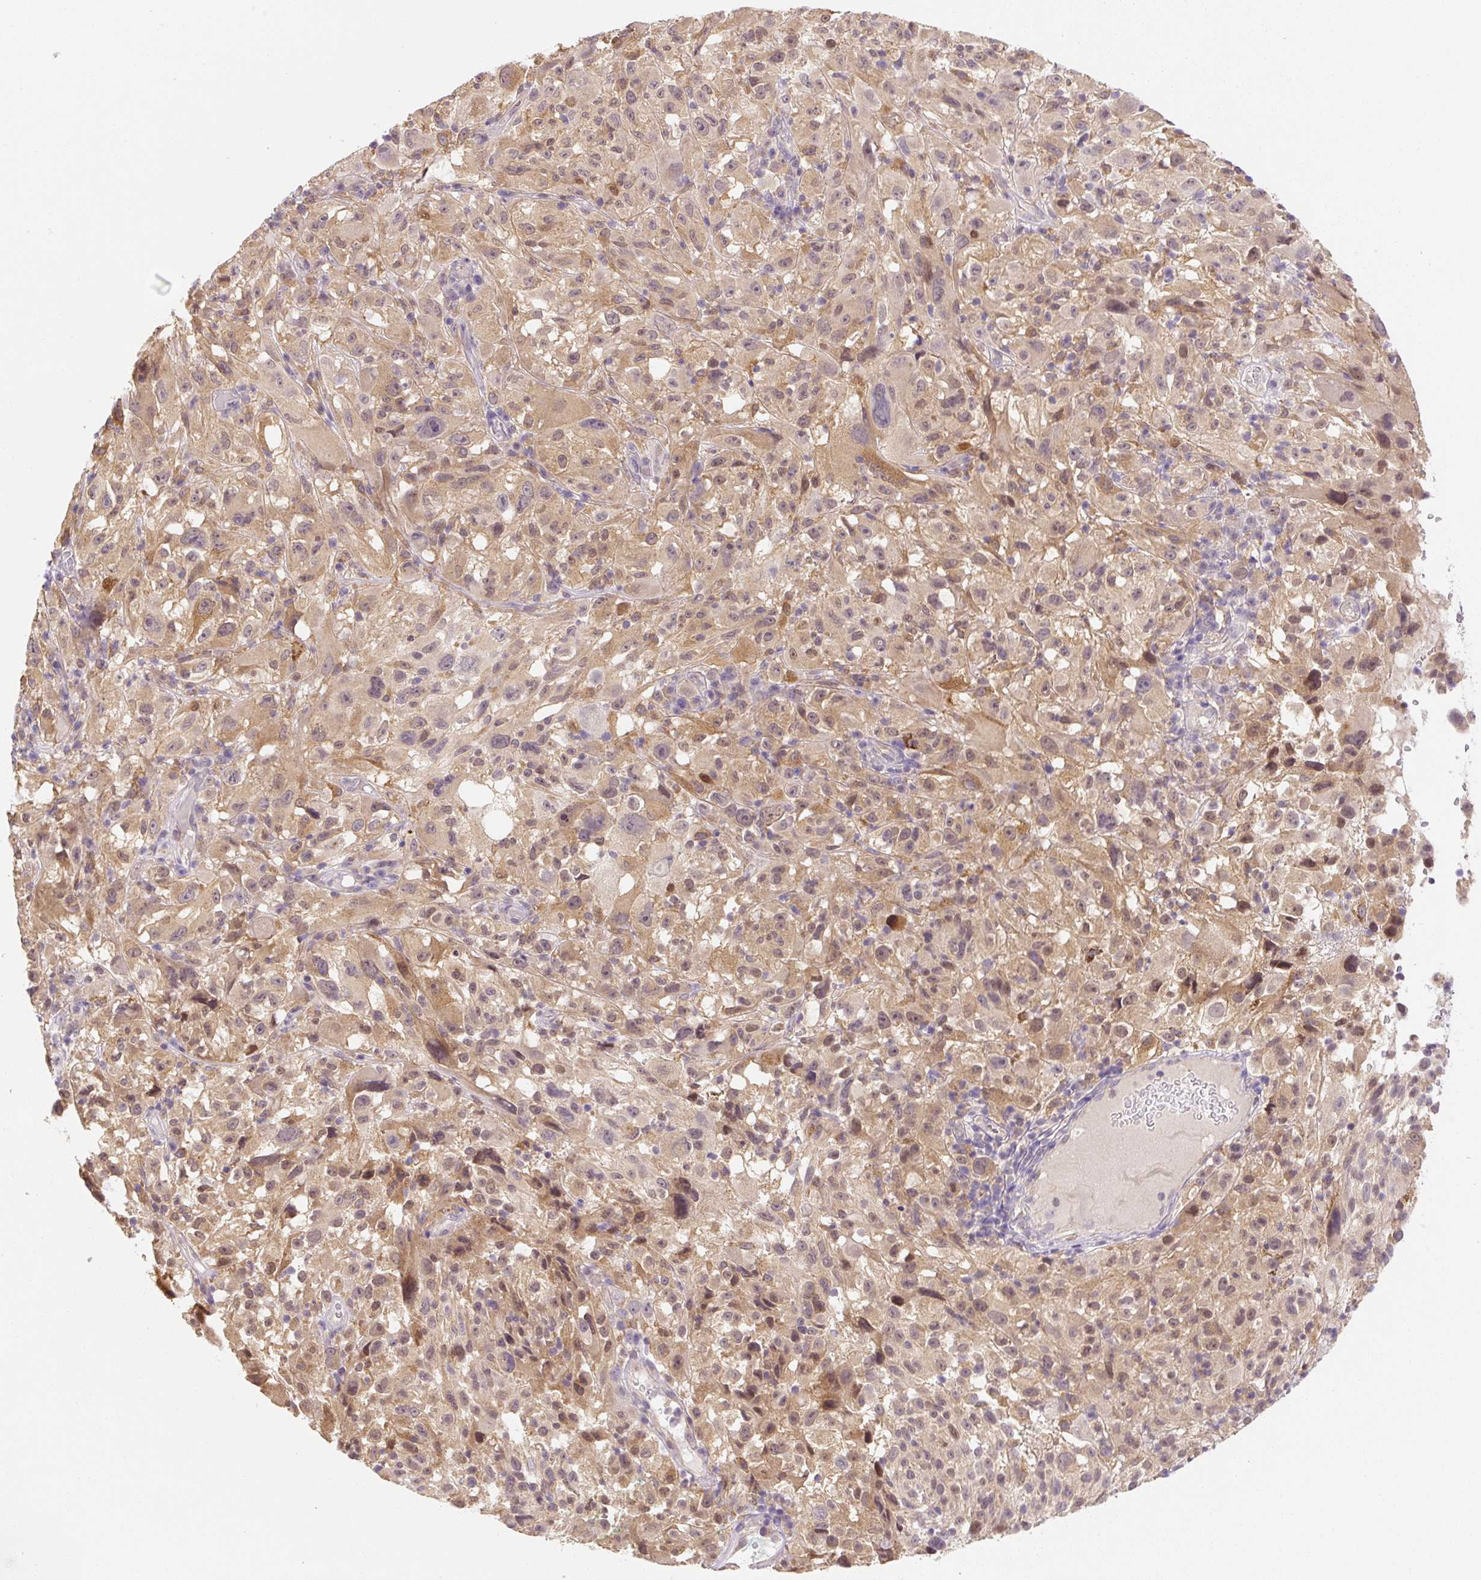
{"staining": {"intensity": "moderate", "quantity": "25%-75%", "location": "cytoplasmic/membranous,nuclear"}, "tissue": "melanoma", "cell_type": "Tumor cells", "image_type": "cancer", "snomed": [{"axis": "morphology", "description": "Malignant melanoma, NOS"}, {"axis": "topography", "description": "Skin"}], "caption": "Immunohistochemical staining of human malignant melanoma demonstrates medium levels of moderate cytoplasmic/membranous and nuclear staining in about 25%-75% of tumor cells.", "gene": "PLA2G4A", "patient": {"sex": "female", "age": 71}}